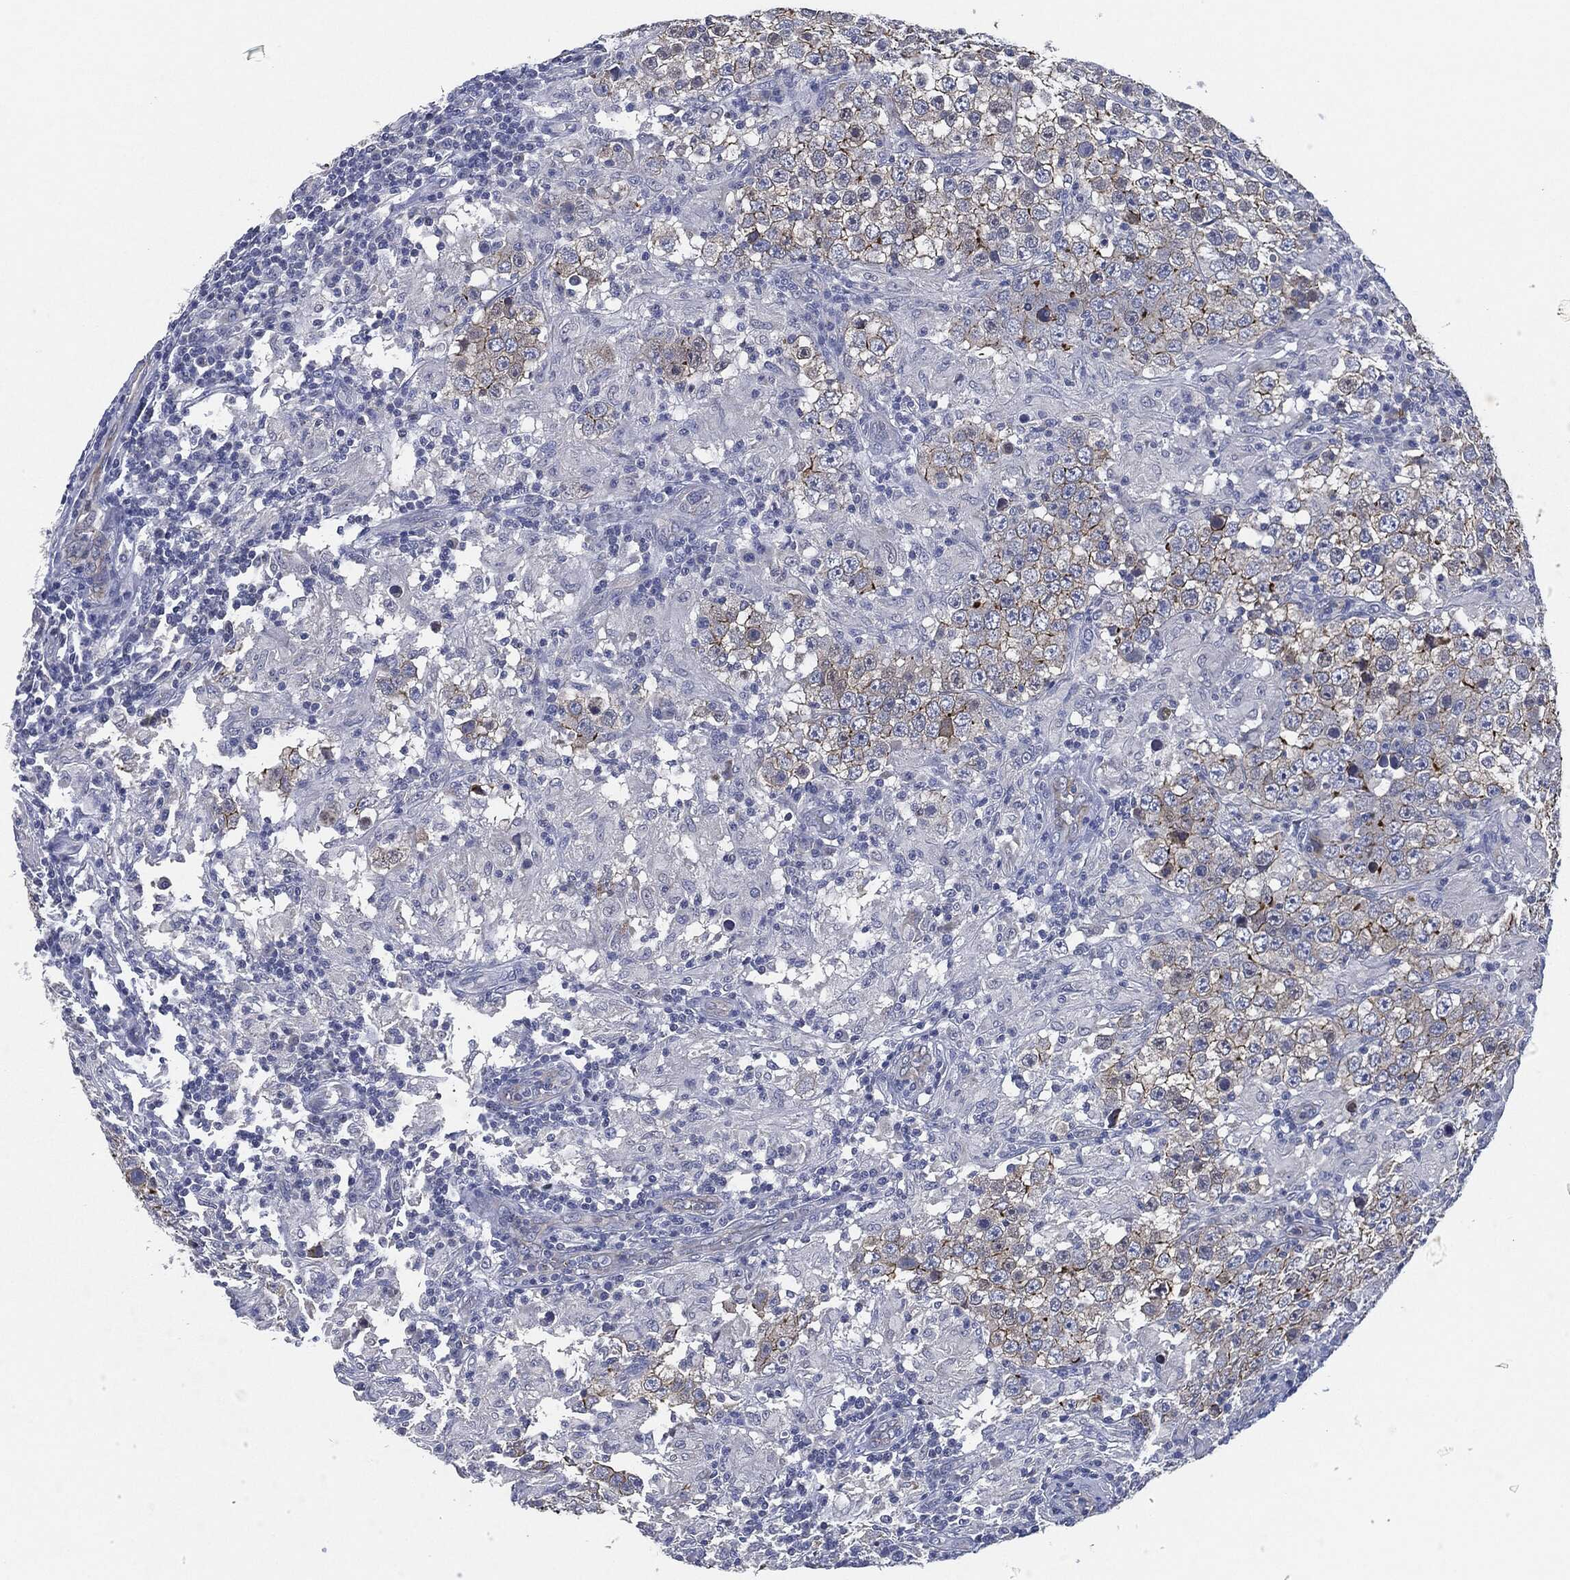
{"staining": {"intensity": "strong", "quantity": "<25%", "location": "cytoplasmic/membranous"}, "tissue": "testis cancer", "cell_type": "Tumor cells", "image_type": "cancer", "snomed": [{"axis": "morphology", "description": "Seminoma, NOS"}, {"axis": "morphology", "description": "Carcinoma, Embryonal, NOS"}, {"axis": "topography", "description": "Testis"}], "caption": "Protein expression analysis of human testis cancer reveals strong cytoplasmic/membranous expression in approximately <25% of tumor cells. The staining is performed using DAB brown chromogen to label protein expression. The nuclei are counter-stained blue using hematoxylin.", "gene": "SHROOM2", "patient": {"sex": "male", "age": 41}}